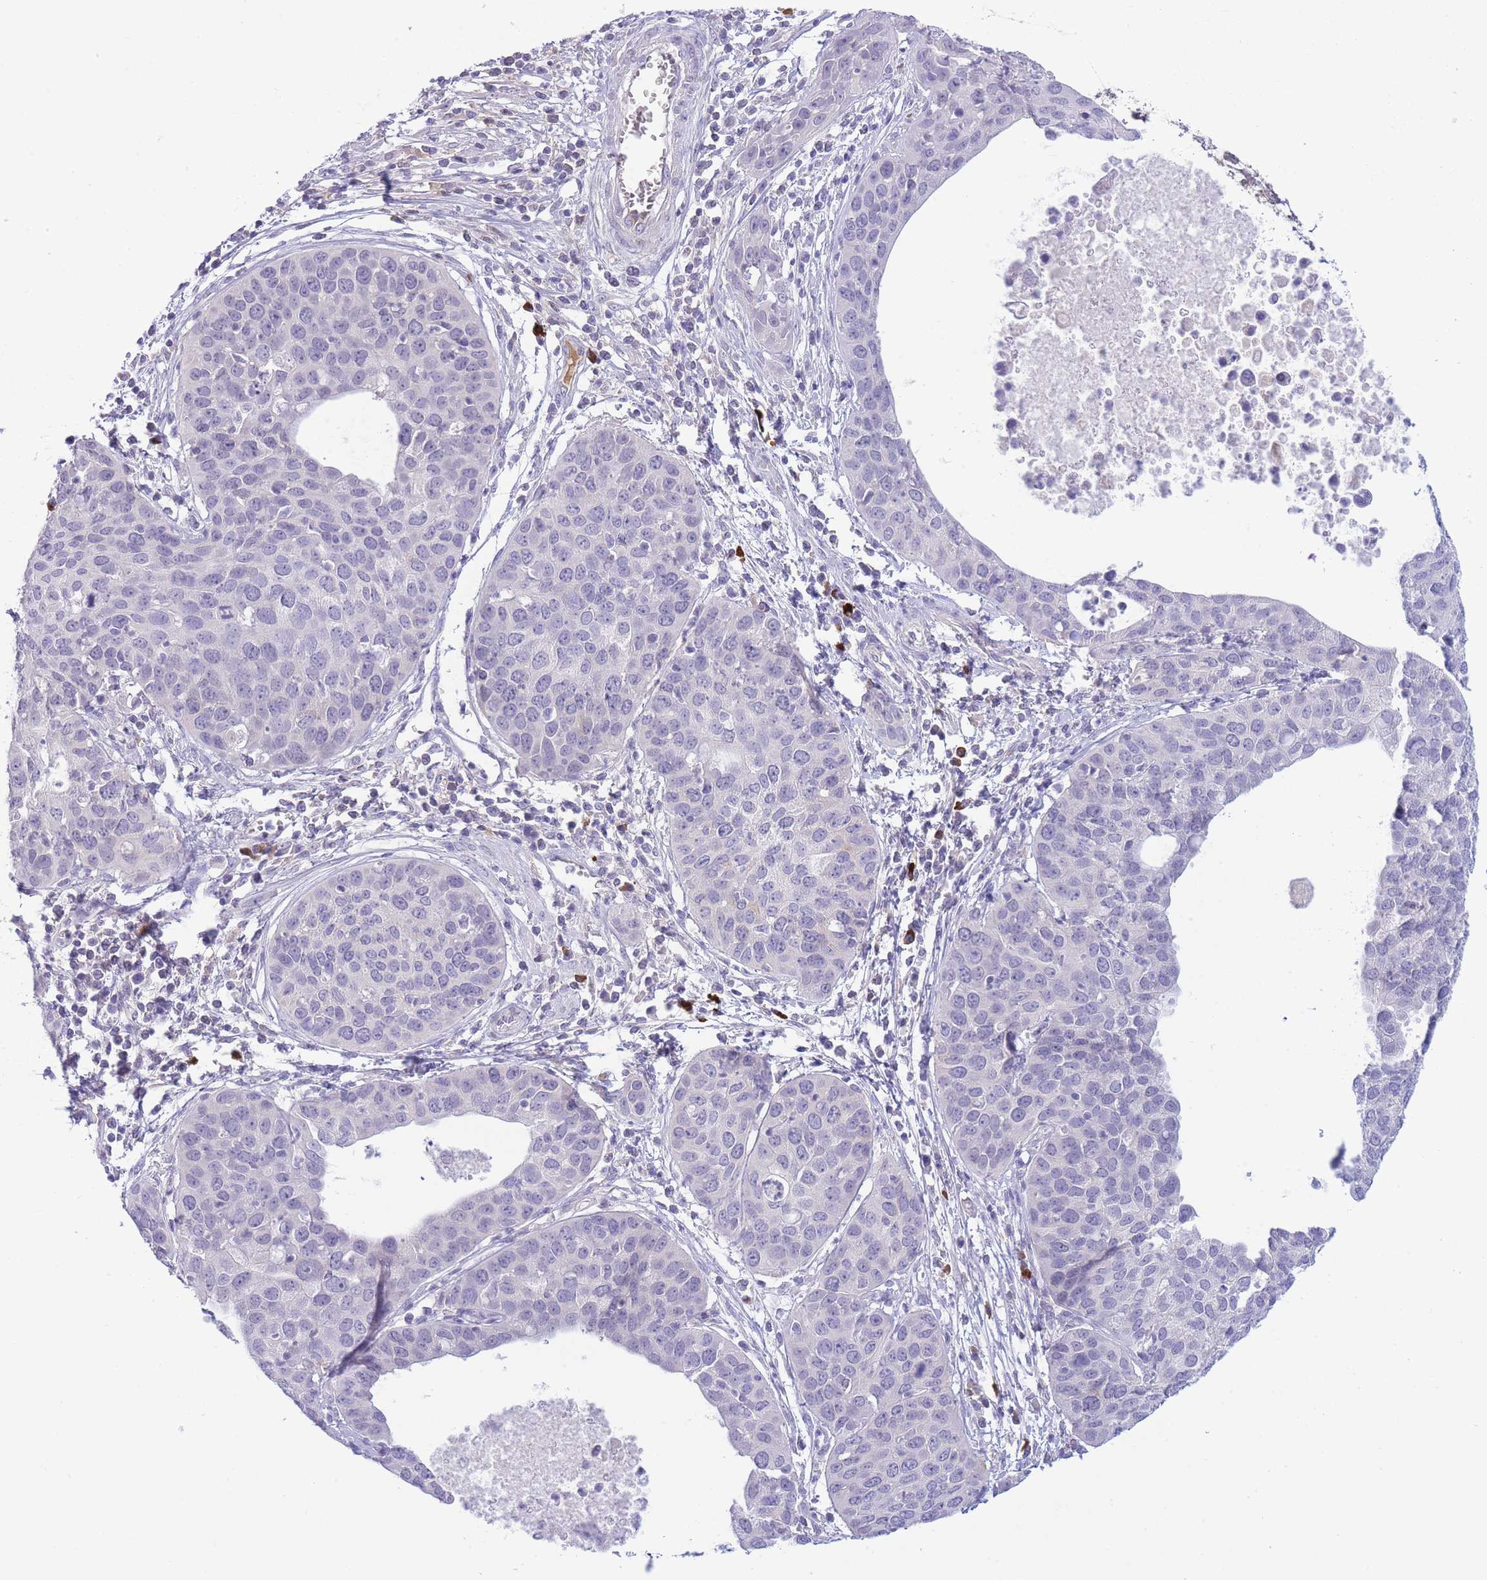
{"staining": {"intensity": "negative", "quantity": "none", "location": "none"}, "tissue": "cervical cancer", "cell_type": "Tumor cells", "image_type": "cancer", "snomed": [{"axis": "morphology", "description": "Squamous cell carcinoma, NOS"}, {"axis": "topography", "description": "Cervix"}], "caption": "Immunohistochemistry (IHC) photomicrograph of neoplastic tissue: cervical cancer stained with DAB (3,3'-diaminobenzidine) exhibits no significant protein positivity in tumor cells.", "gene": "ASAP3", "patient": {"sex": "female", "age": 36}}